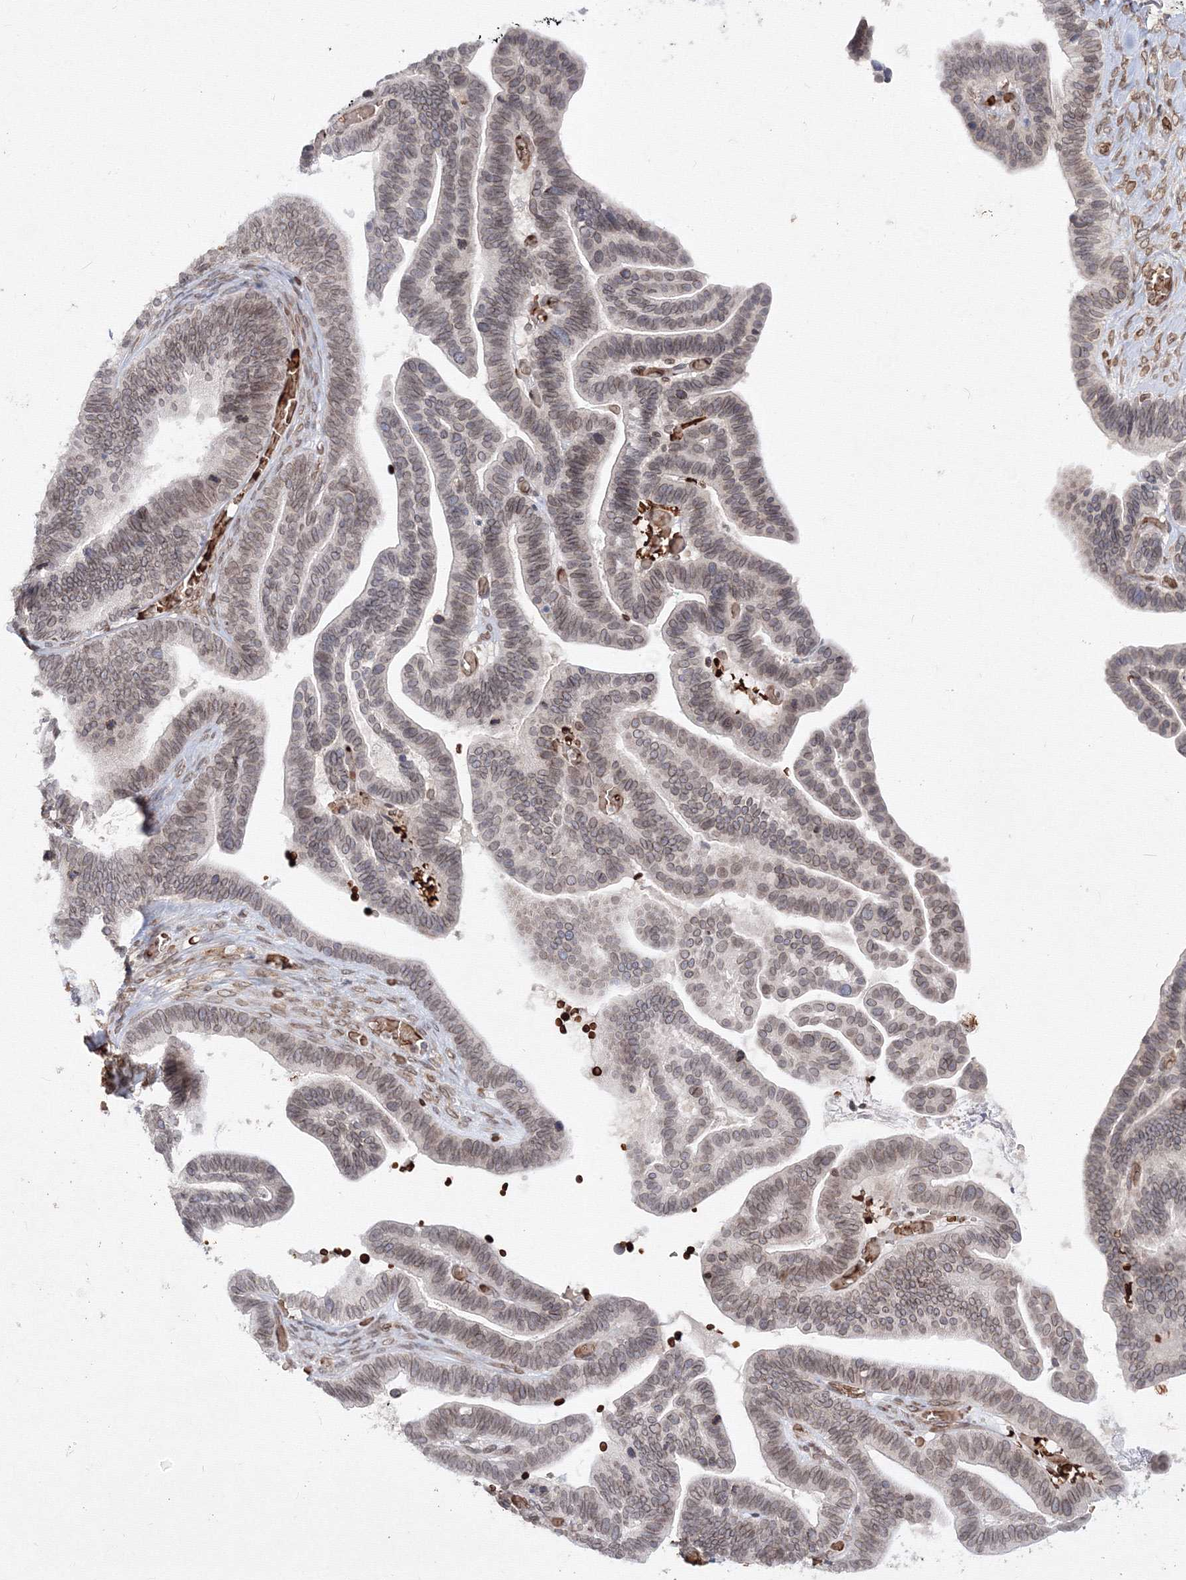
{"staining": {"intensity": "weak", "quantity": "<25%", "location": "cytoplasmic/membranous,nuclear"}, "tissue": "ovarian cancer", "cell_type": "Tumor cells", "image_type": "cancer", "snomed": [{"axis": "morphology", "description": "Cystadenocarcinoma, serous, NOS"}, {"axis": "topography", "description": "Ovary"}], "caption": "Histopathology image shows no significant protein staining in tumor cells of serous cystadenocarcinoma (ovarian). (DAB immunohistochemistry (IHC) visualized using brightfield microscopy, high magnification).", "gene": "DNAJB2", "patient": {"sex": "female", "age": 56}}